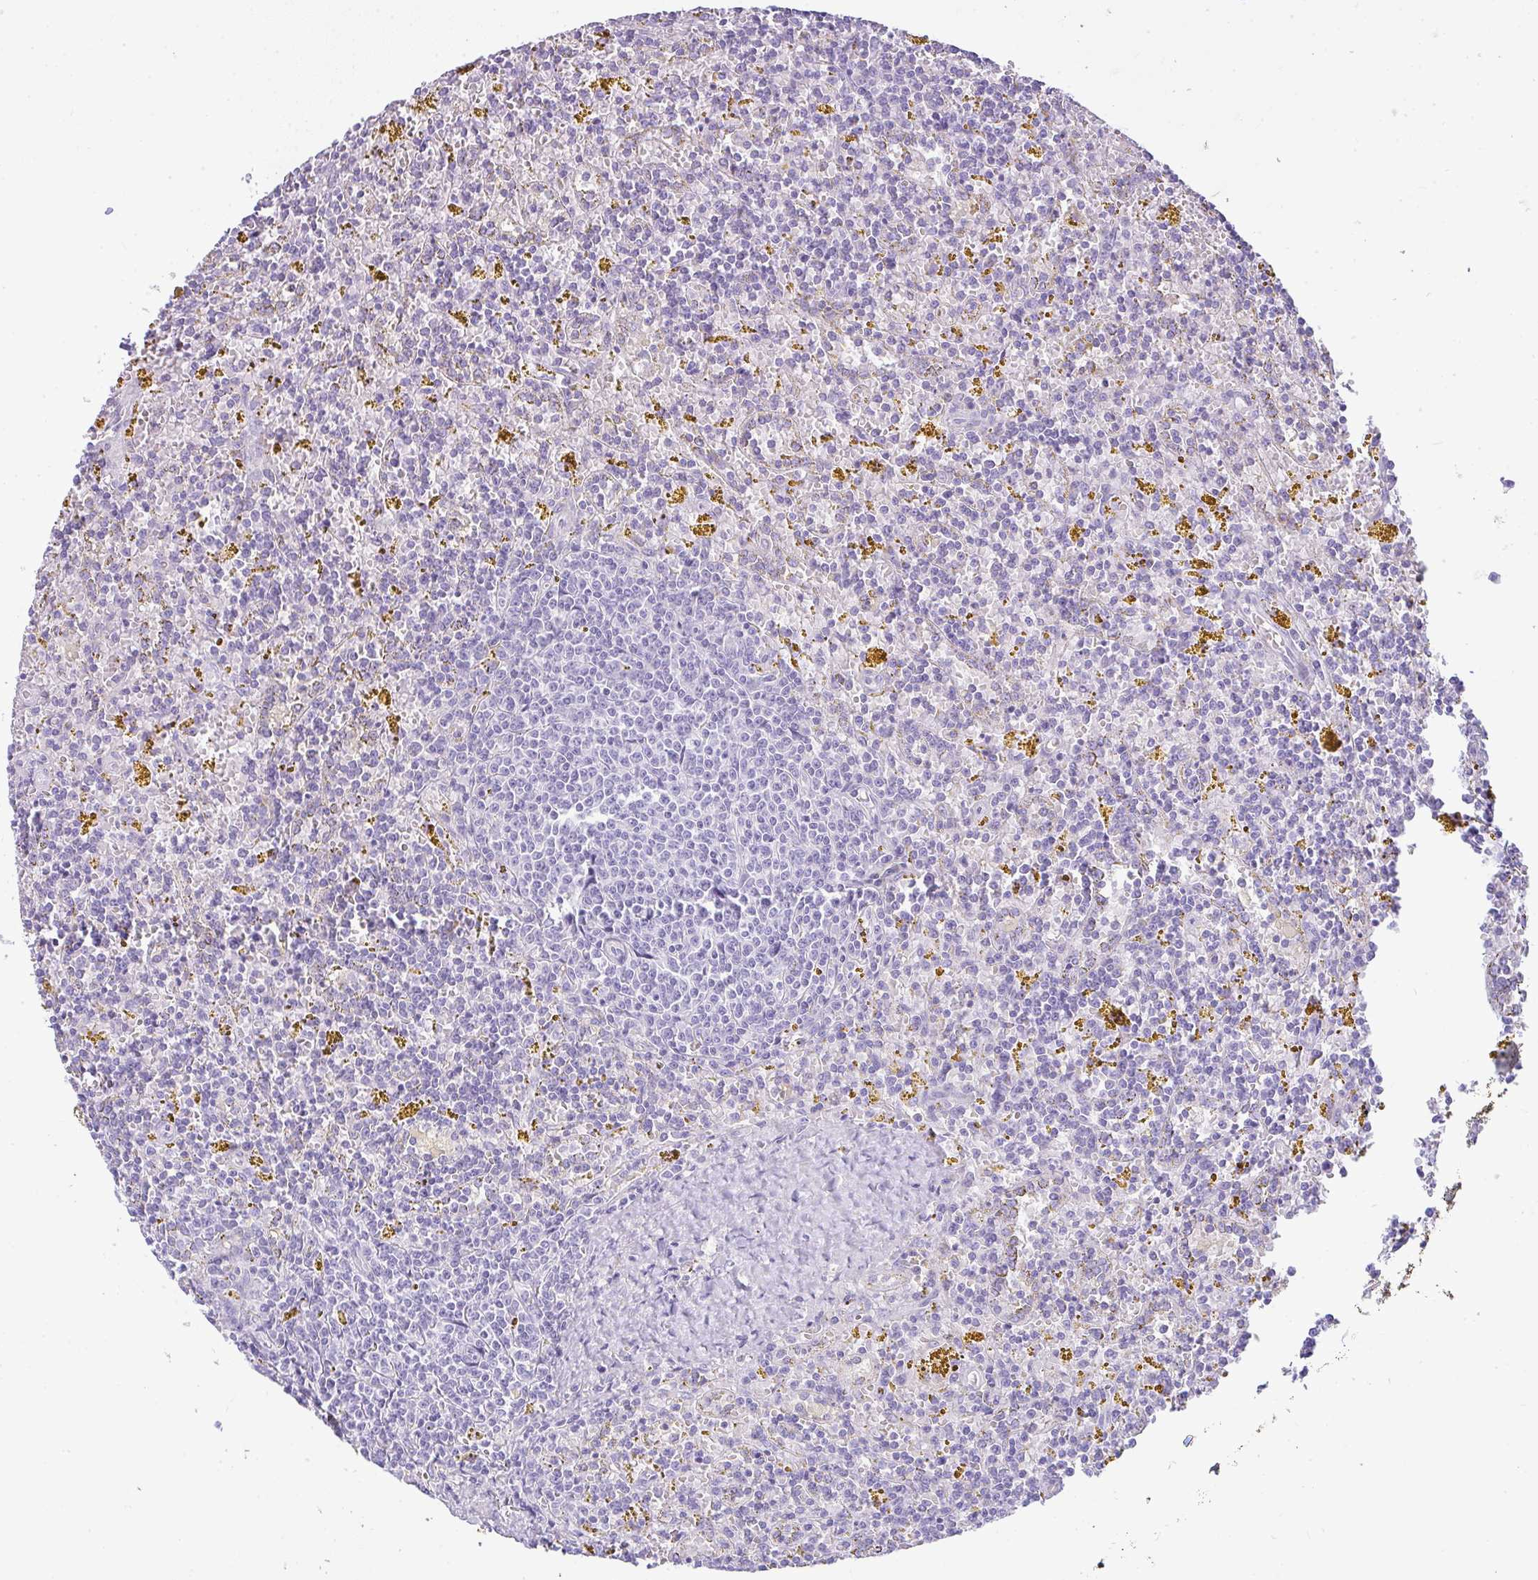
{"staining": {"intensity": "negative", "quantity": "none", "location": "none"}, "tissue": "lymphoma", "cell_type": "Tumor cells", "image_type": "cancer", "snomed": [{"axis": "morphology", "description": "Malignant lymphoma, non-Hodgkin's type, Low grade"}, {"axis": "topography", "description": "Spleen"}, {"axis": "topography", "description": "Lymph node"}], "caption": "Lymphoma stained for a protein using immunohistochemistry (IHC) reveals no positivity tumor cells.", "gene": "RASL10A", "patient": {"sex": "female", "age": 66}}